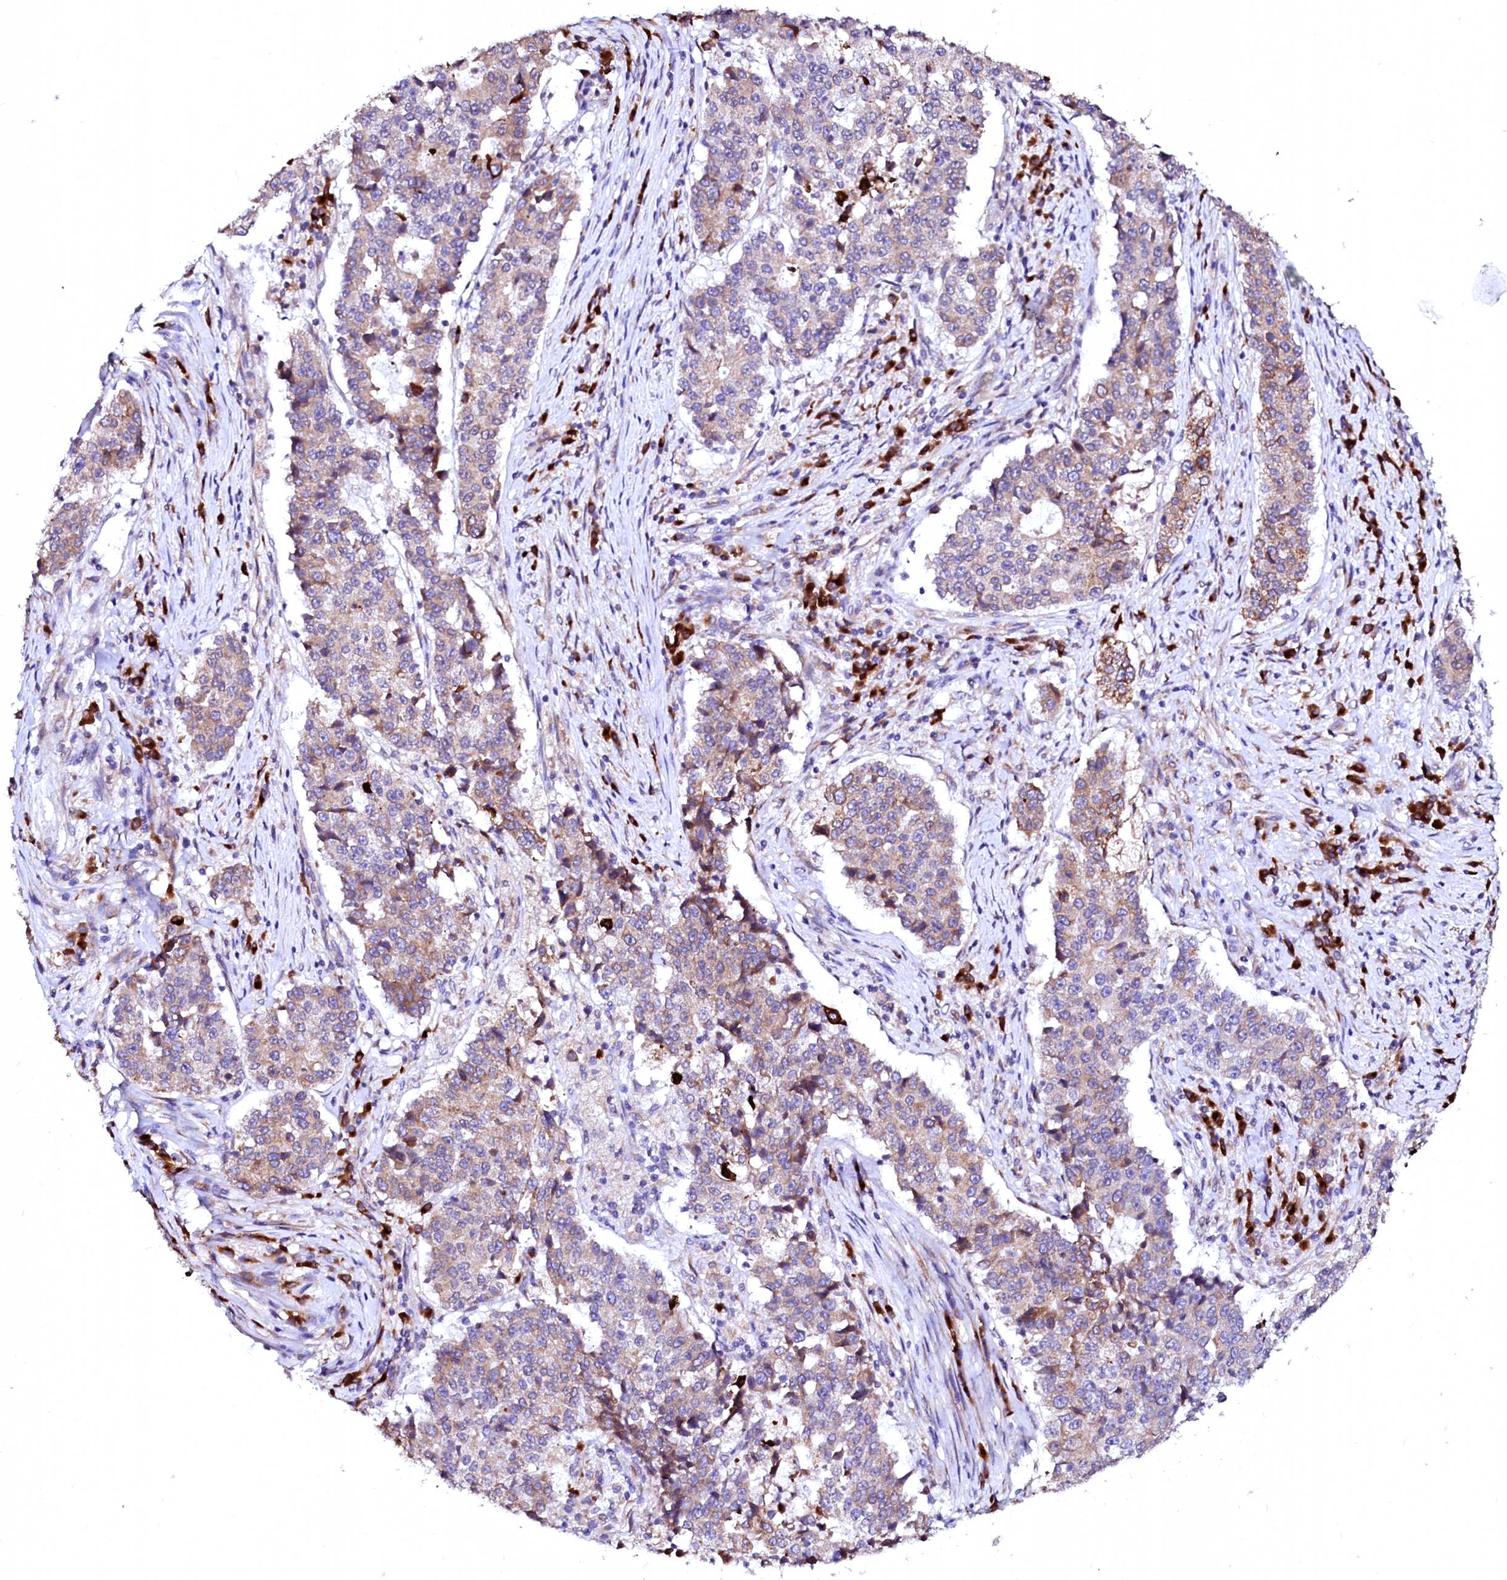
{"staining": {"intensity": "weak", "quantity": "25%-75%", "location": "cytoplasmic/membranous"}, "tissue": "stomach cancer", "cell_type": "Tumor cells", "image_type": "cancer", "snomed": [{"axis": "morphology", "description": "Adenocarcinoma, NOS"}, {"axis": "topography", "description": "Stomach"}], "caption": "Human stomach cancer stained for a protein (brown) shows weak cytoplasmic/membranous positive staining in approximately 25%-75% of tumor cells.", "gene": "LMAN1", "patient": {"sex": "male", "age": 59}}